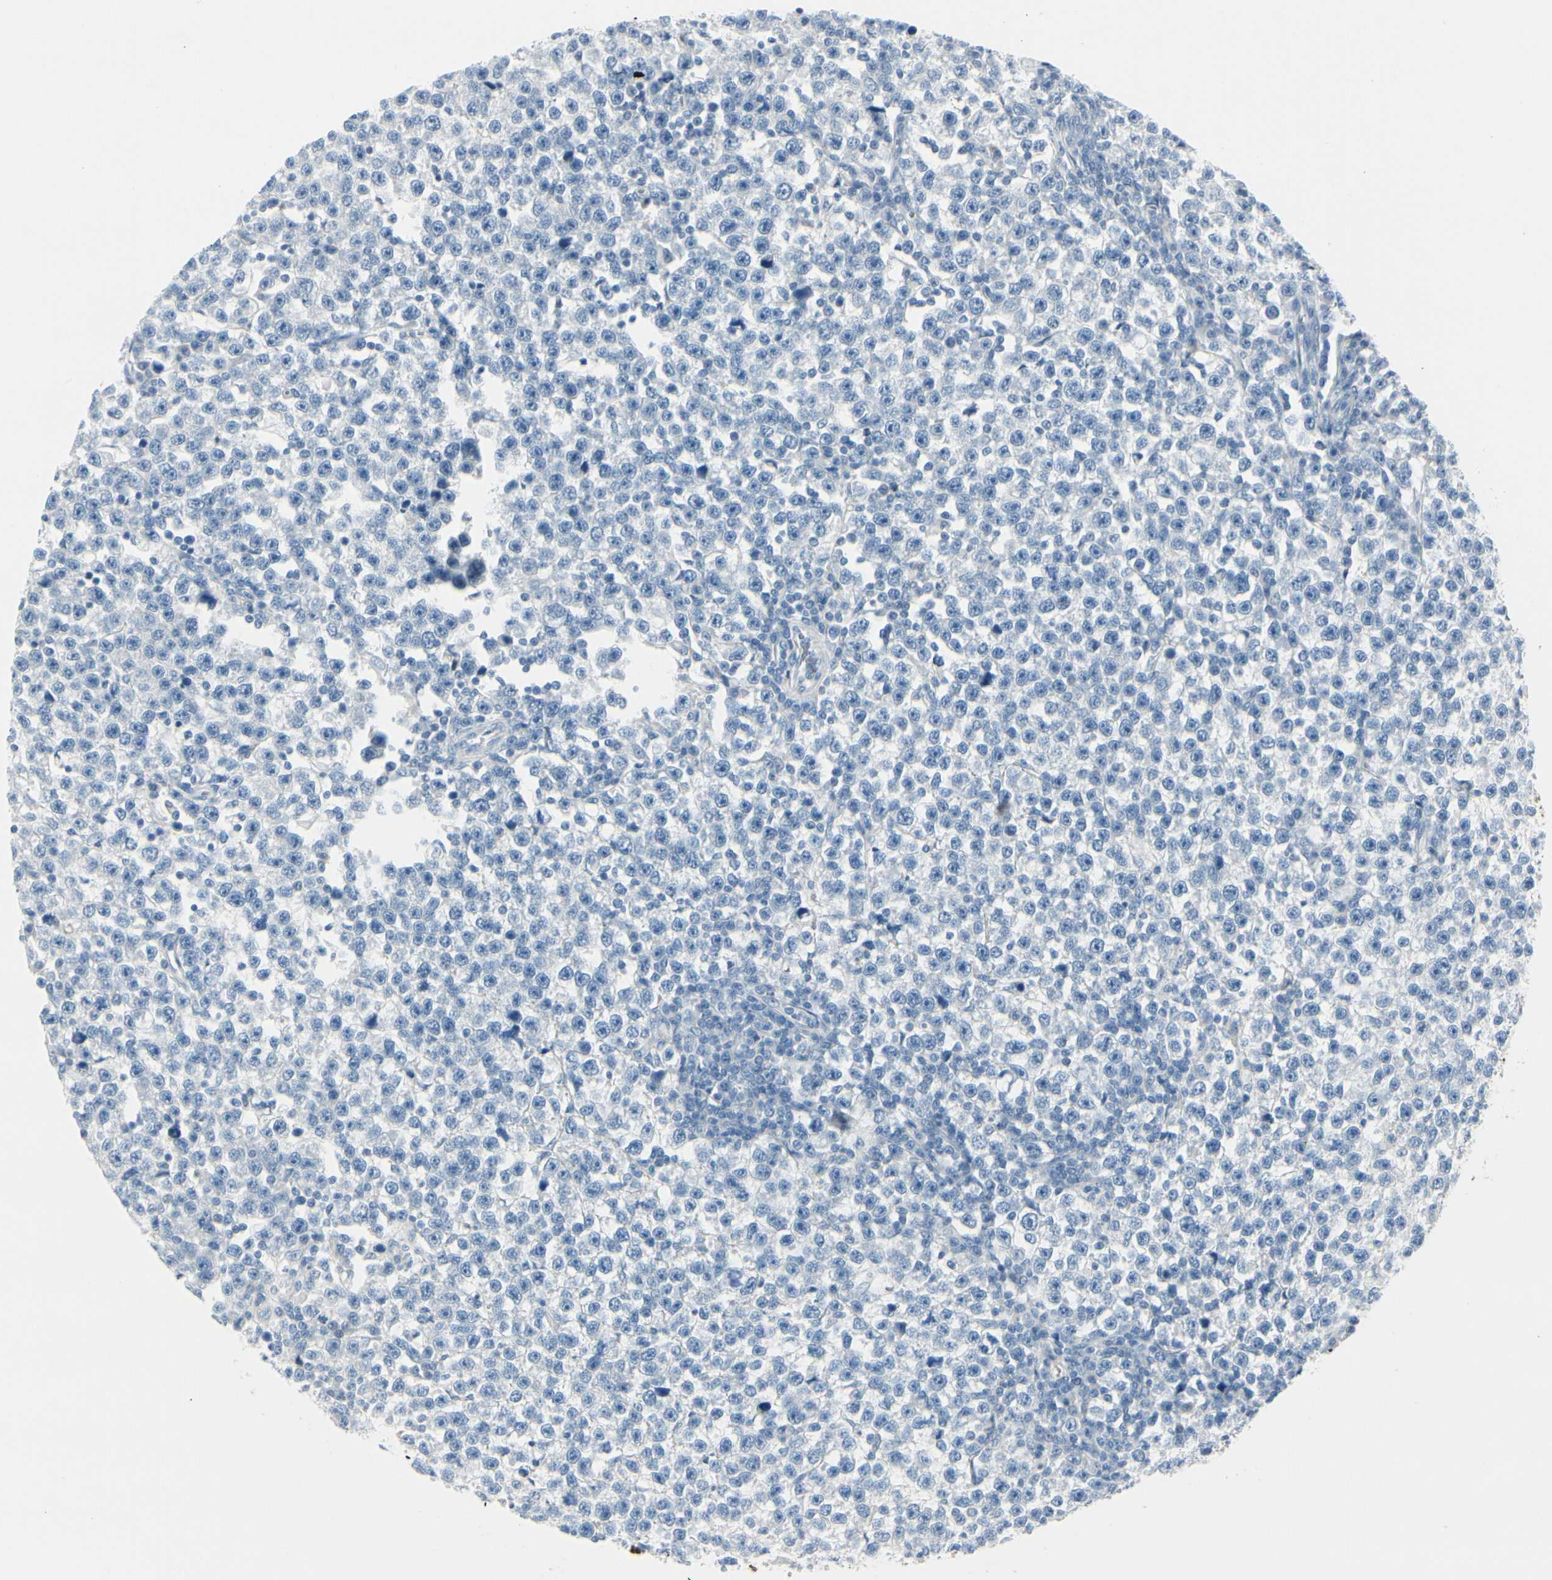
{"staining": {"intensity": "negative", "quantity": "none", "location": "none"}, "tissue": "testis cancer", "cell_type": "Tumor cells", "image_type": "cancer", "snomed": [{"axis": "morphology", "description": "Seminoma, NOS"}, {"axis": "topography", "description": "Testis"}], "caption": "A histopathology image of human testis cancer (seminoma) is negative for staining in tumor cells.", "gene": "CDHR5", "patient": {"sex": "male", "age": 43}}